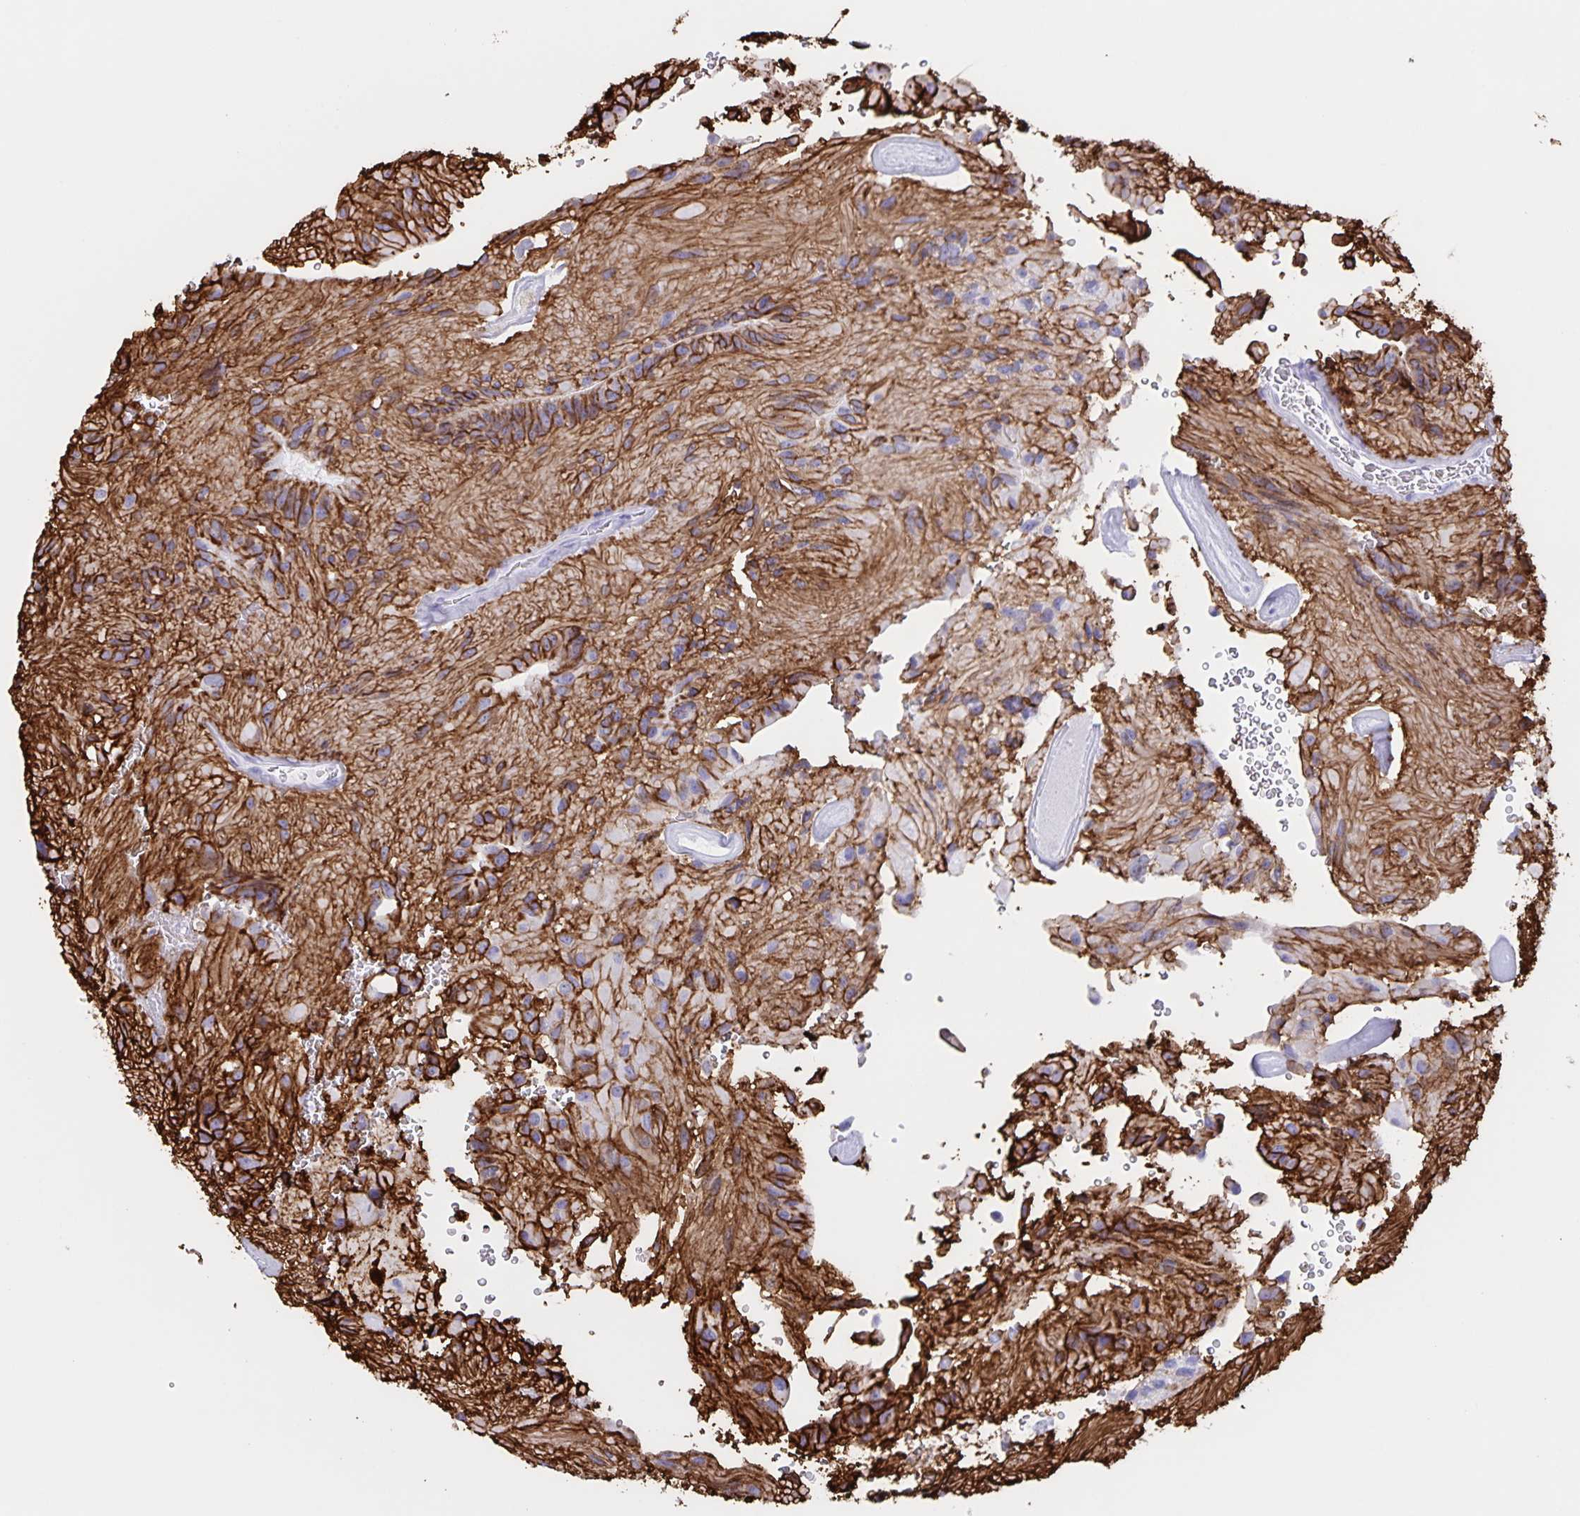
{"staining": {"intensity": "negative", "quantity": "none", "location": "none"}, "tissue": "glioma", "cell_type": "Tumor cells", "image_type": "cancer", "snomed": [{"axis": "morphology", "description": "Glioma, malignant, Low grade"}, {"axis": "topography", "description": "Brain"}], "caption": "The immunohistochemistry (IHC) image has no significant positivity in tumor cells of malignant low-grade glioma tissue.", "gene": "AQP4", "patient": {"sex": "male", "age": 31}}